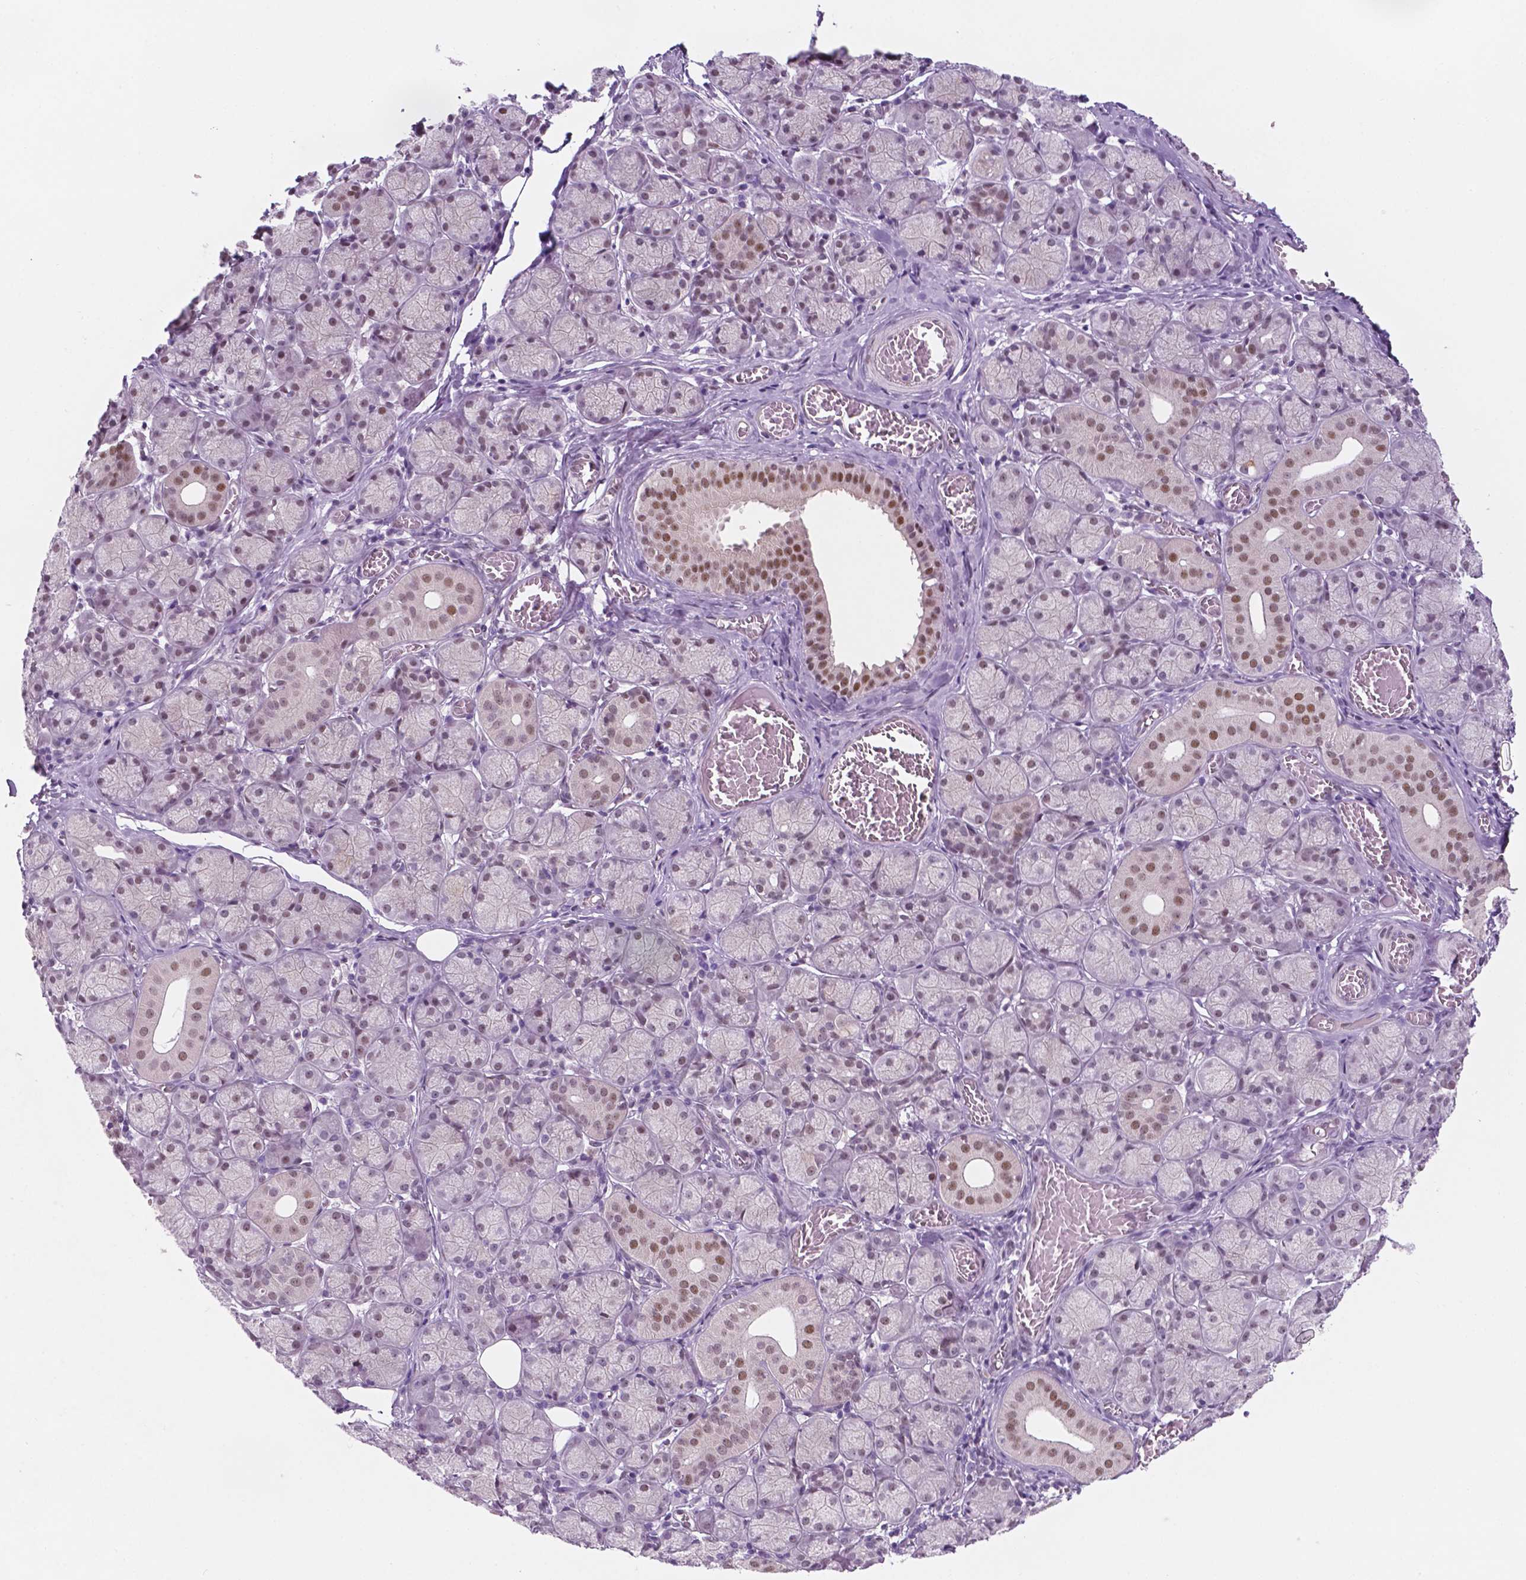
{"staining": {"intensity": "moderate", "quantity": "25%-75%", "location": "nuclear"}, "tissue": "salivary gland", "cell_type": "Glandular cells", "image_type": "normal", "snomed": [{"axis": "morphology", "description": "Normal tissue, NOS"}, {"axis": "topography", "description": "Salivary gland"}, {"axis": "topography", "description": "Peripheral nerve tissue"}], "caption": "Immunohistochemistry micrograph of normal human salivary gland stained for a protein (brown), which exhibits medium levels of moderate nuclear expression in approximately 25%-75% of glandular cells.", "gene": "FAM50B", "patient": {"sex": "female", "age": 24}}